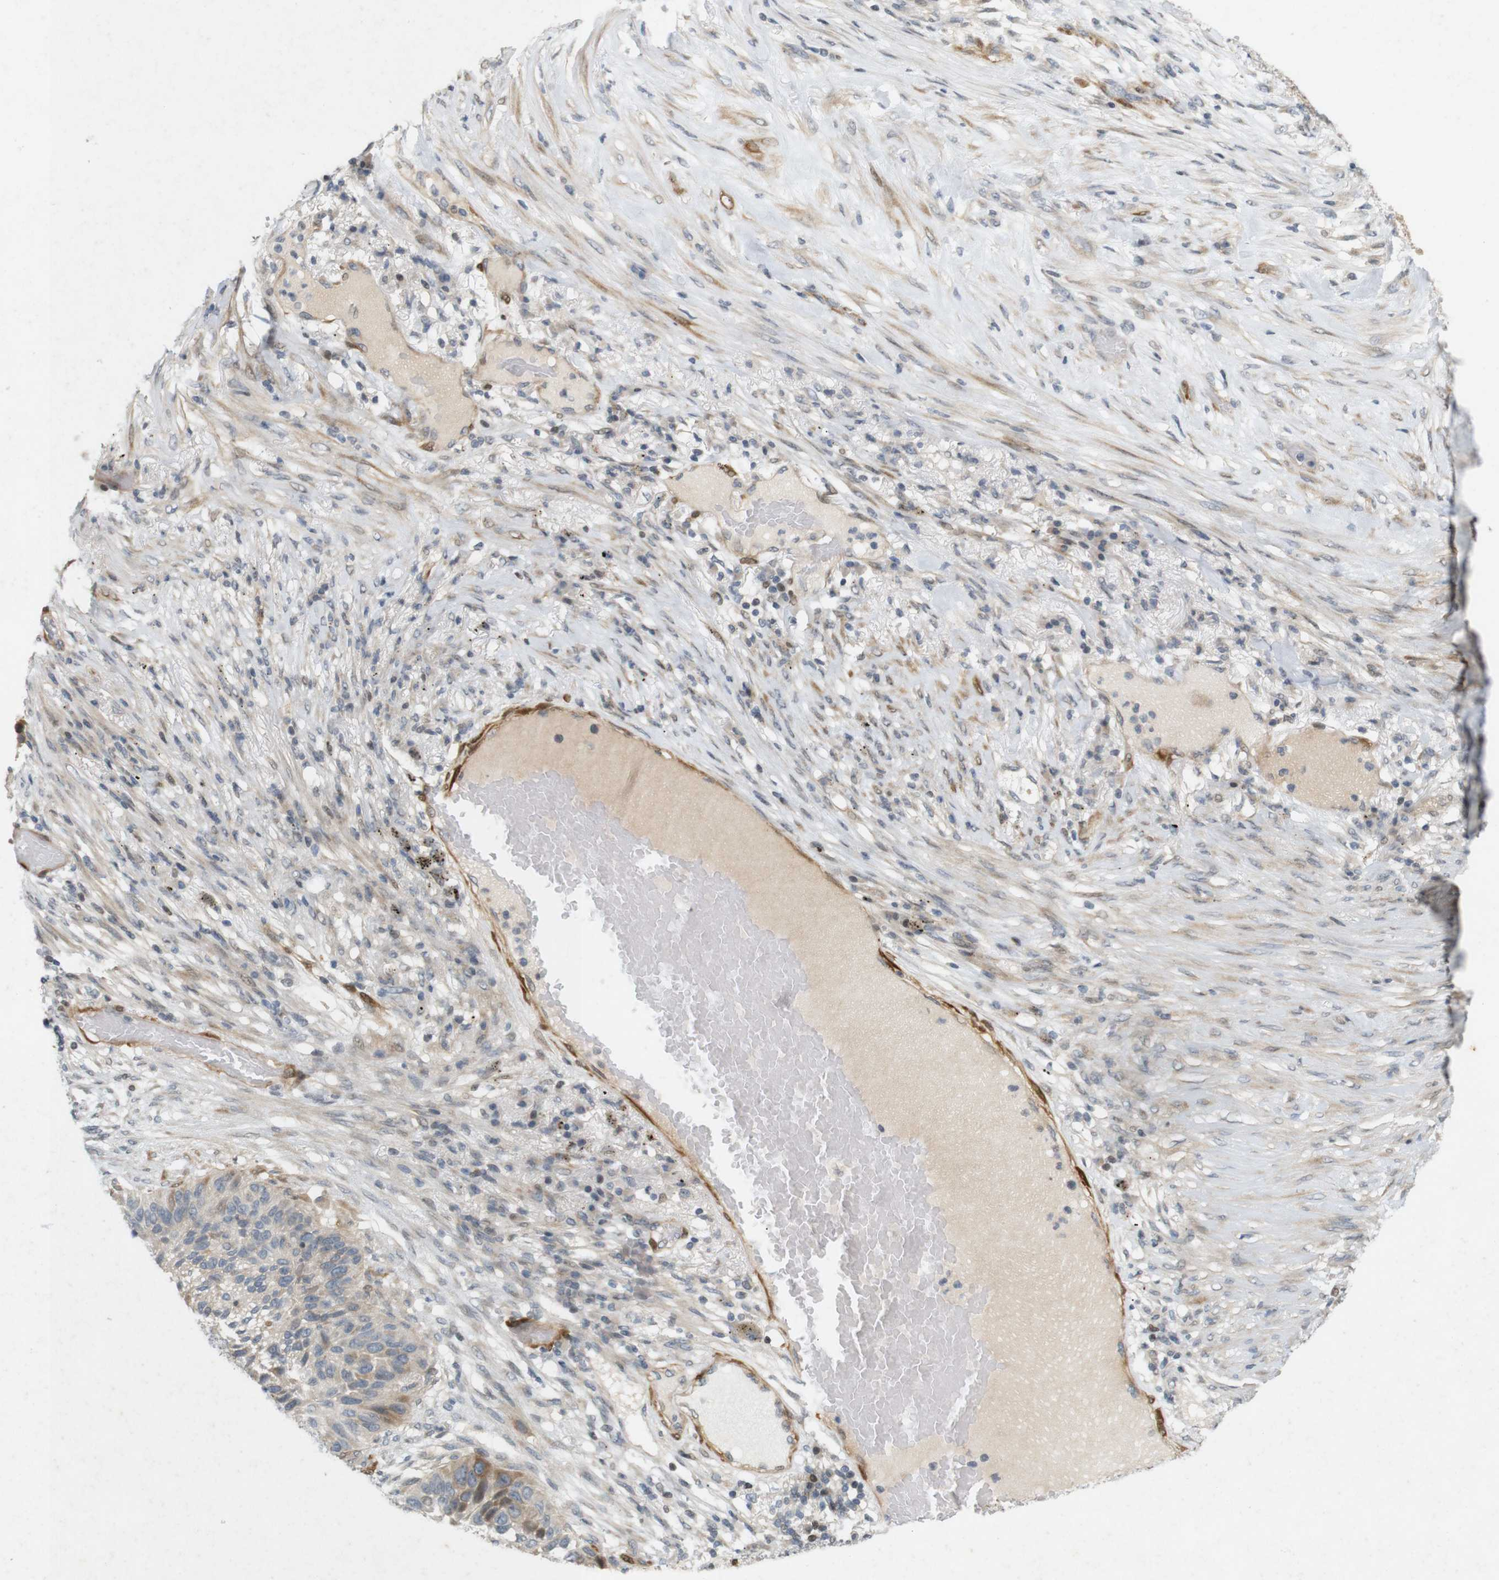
{"staining": {"intensity": "moderate", "quantity": "<25%", "location": "cytoplasmic/membranous"}, "tissue": "lung cancer", "cell_type": "Tumor cells", "image_type": "cancer", "snomed": [{"axis": "morphology", "description": "Squamous cell carcinoma, NOS"}, {"axis": "topography", "description": "Lung"}], "caption": "The photomicrograph displays a brown stain indicating the presence of a protein in the cytoplasmic/membranous of tumor cells in lung cancer (squamous cell carcinoma).", "gene": "PPP1R14A", "patient": {"sex": "male", "age": 57}}